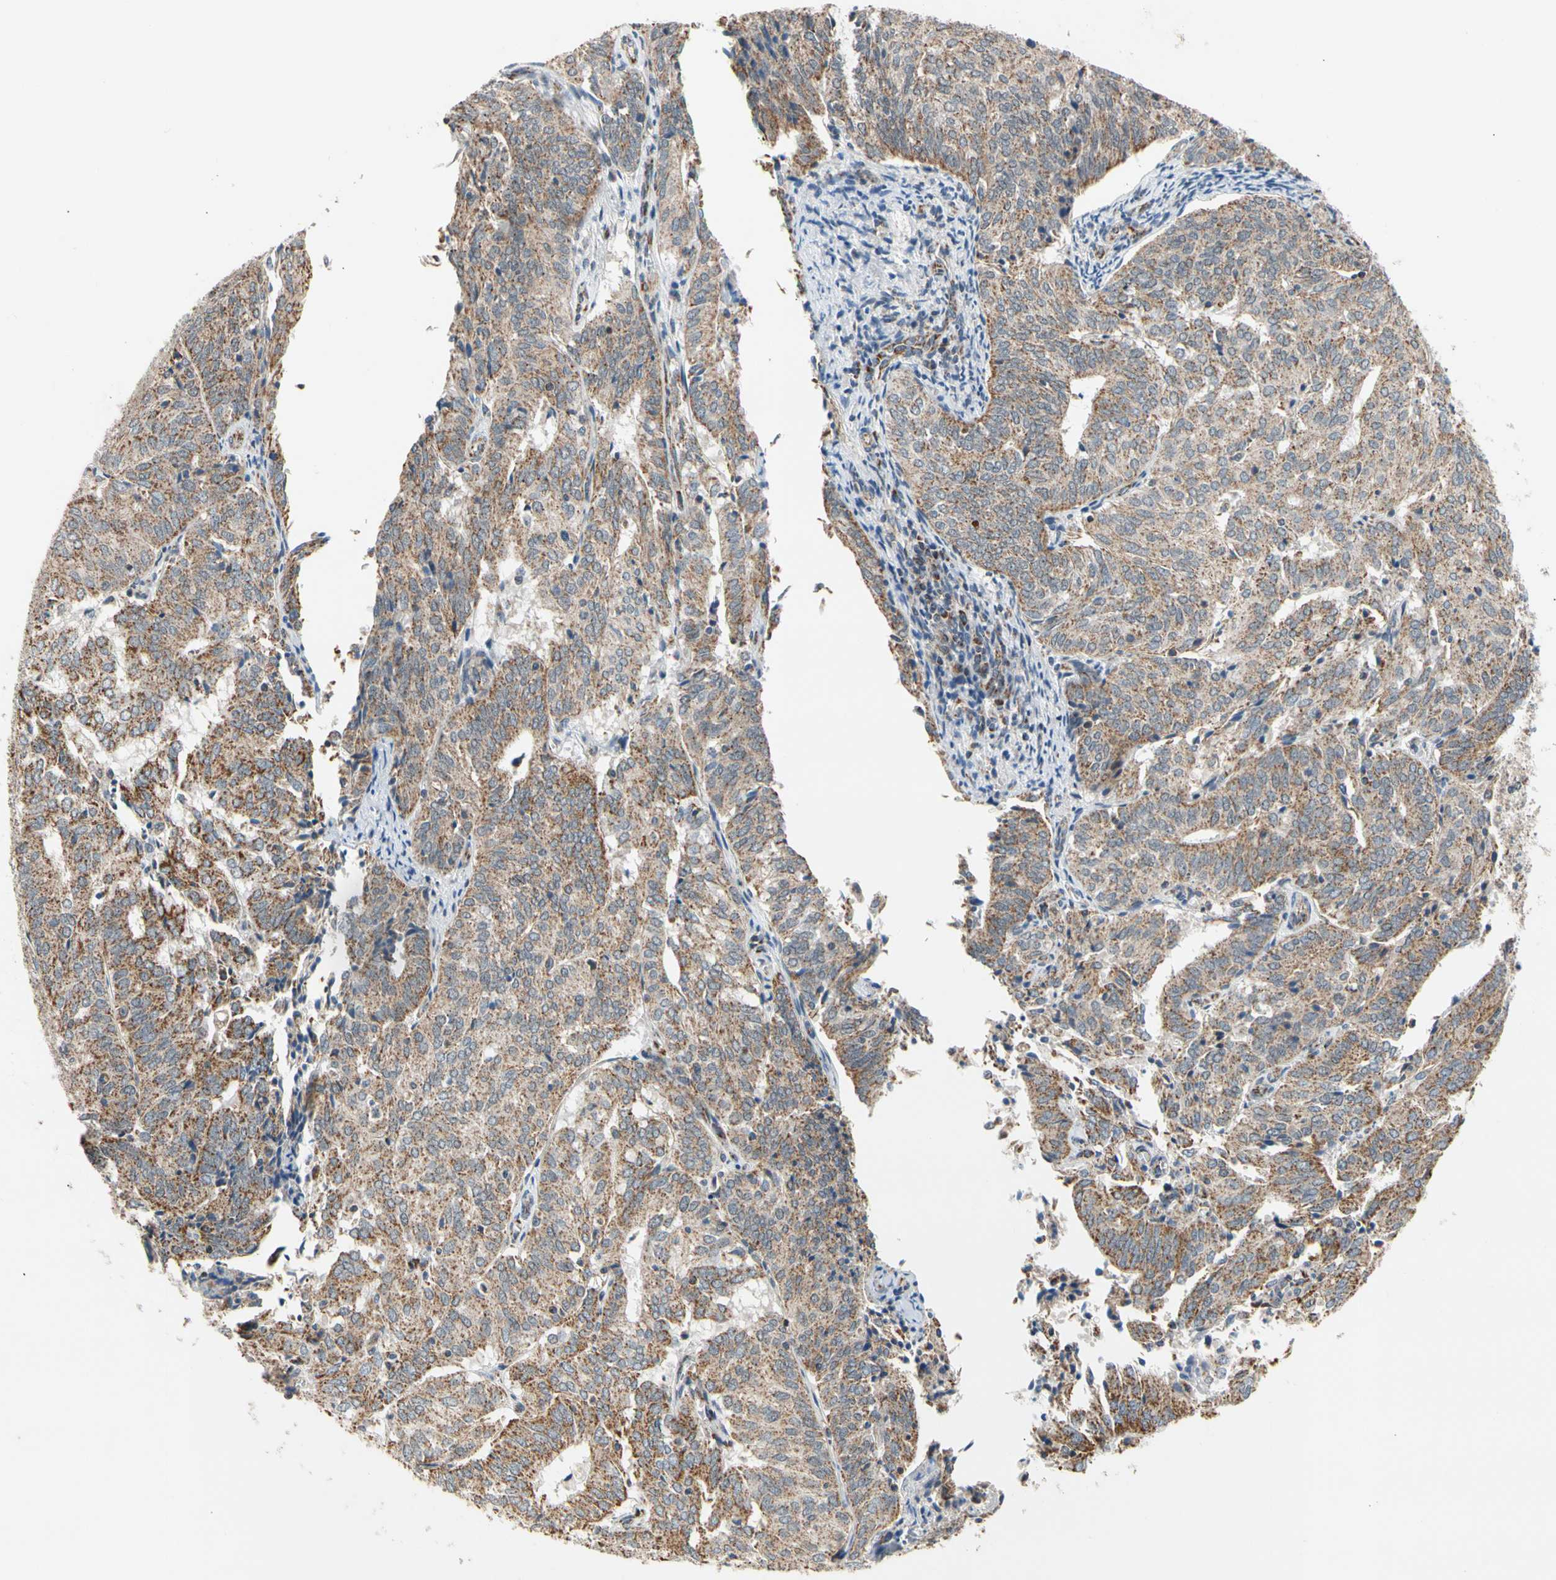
{"staining": {"intensity": "moderate", "quantity": ">75%", "location": "cytoplasmic/membranous"}, "tissue": "endometrial cancer", "cell_type": "Tumor cells", "image_type": "cancer", "snomed": [{"axis": "morphology", "description": "Adenocarcinoma, NOS"}, {"axis": "topography", "description": "Uterus"}], "caption": "Endometrial cancer stained with a protein marker demonstrates moderate staining in tumor cells.", "gene": "KHDC4", "patient": {"sex": "female", "age": 60}}